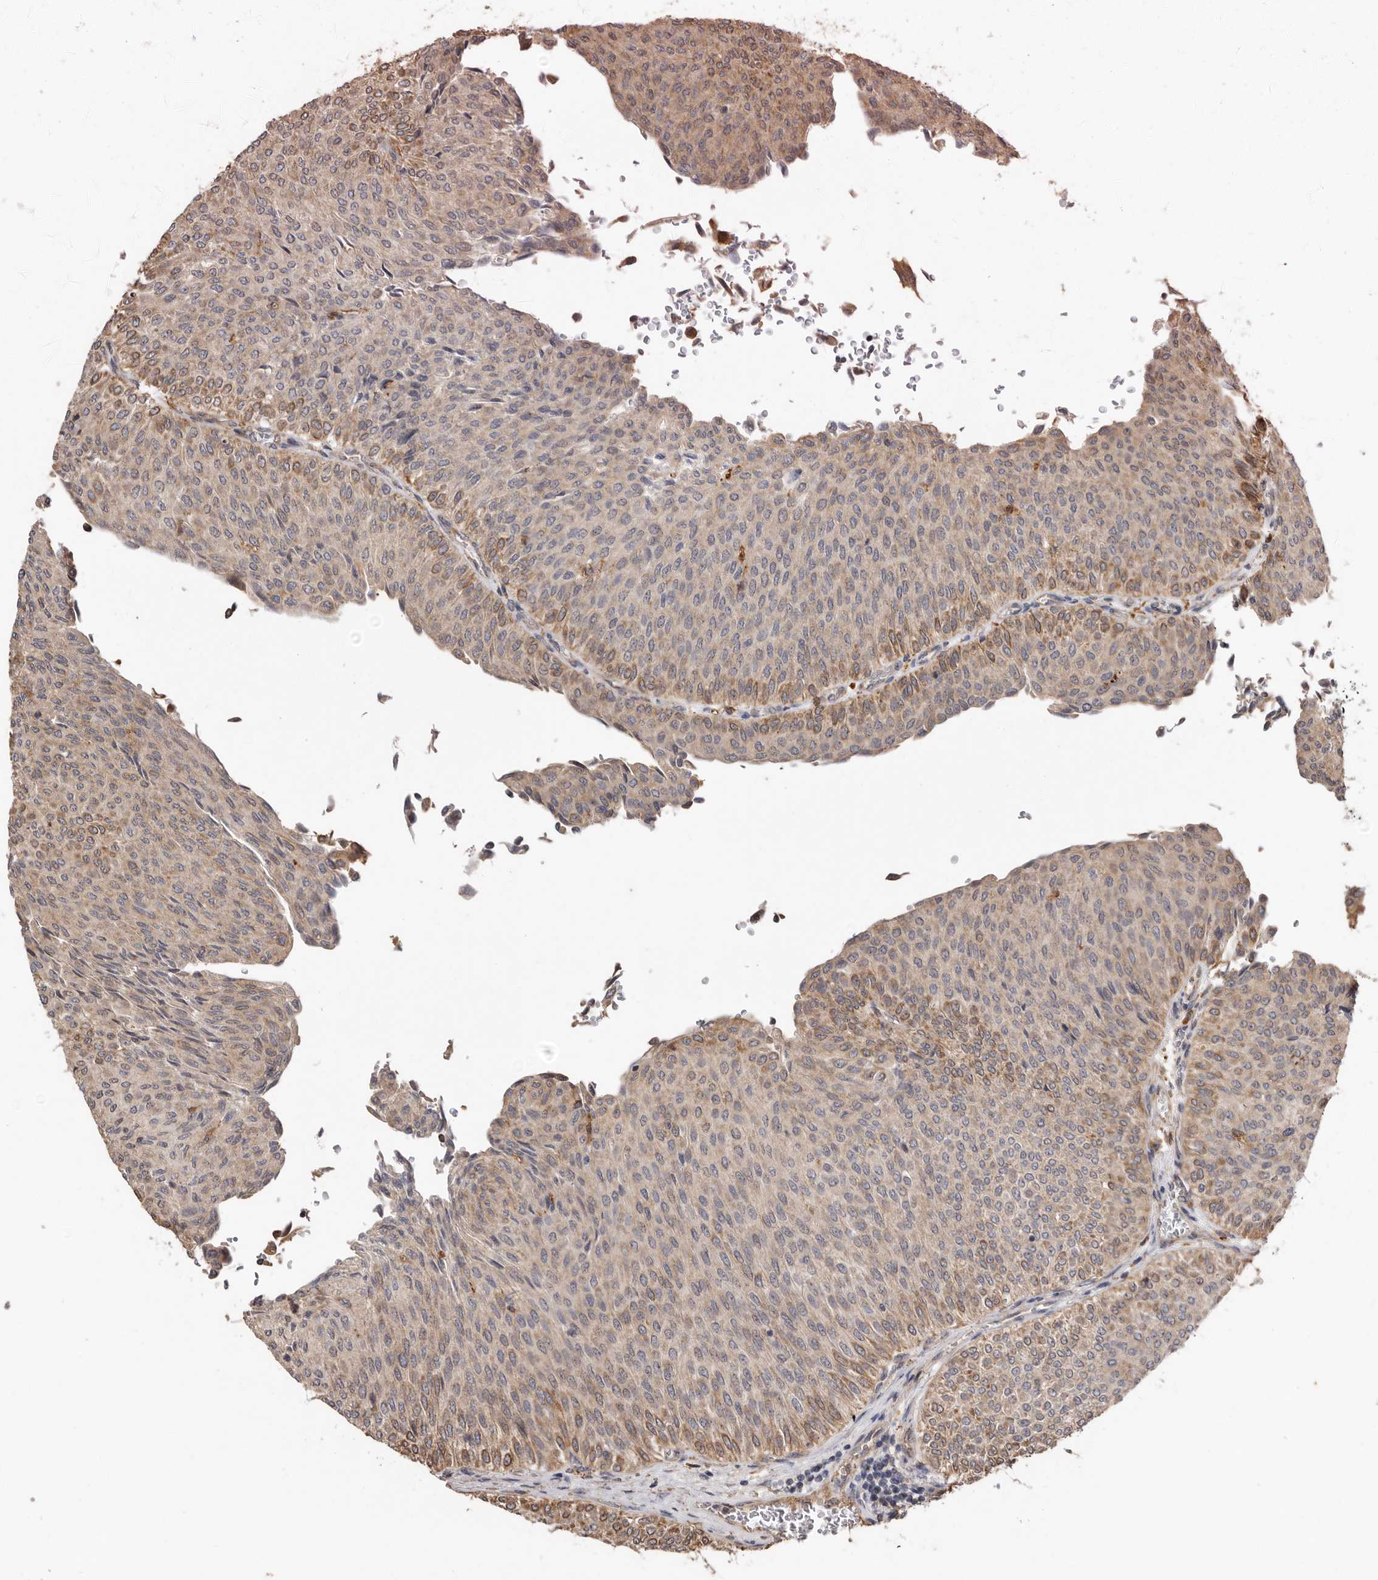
{"staining": {"intensity": "moderate", "quantity": "25%-75%", "location": "cytoplasmic/membranous"}, "tissue": "urothelial cancer", "cell_type": "Tumor cells", "image_type": "cancer", "snomed": [{"axis": "morphology", "description": "Urothelial carcinoma, Low grade"}, {"axis": "topography", "description": "Urinary bladder"}], "caption": "A medium amount of moderate cytoplasmic/membranous expression is present in approximately 25%-75% of tumor cells in urothelial cancer tissue. (DAB IHC, brown staining for protein, blue staining for nuclei).", "gene": "RSPO2", "patient": {"sex": "male", "age": 78}}